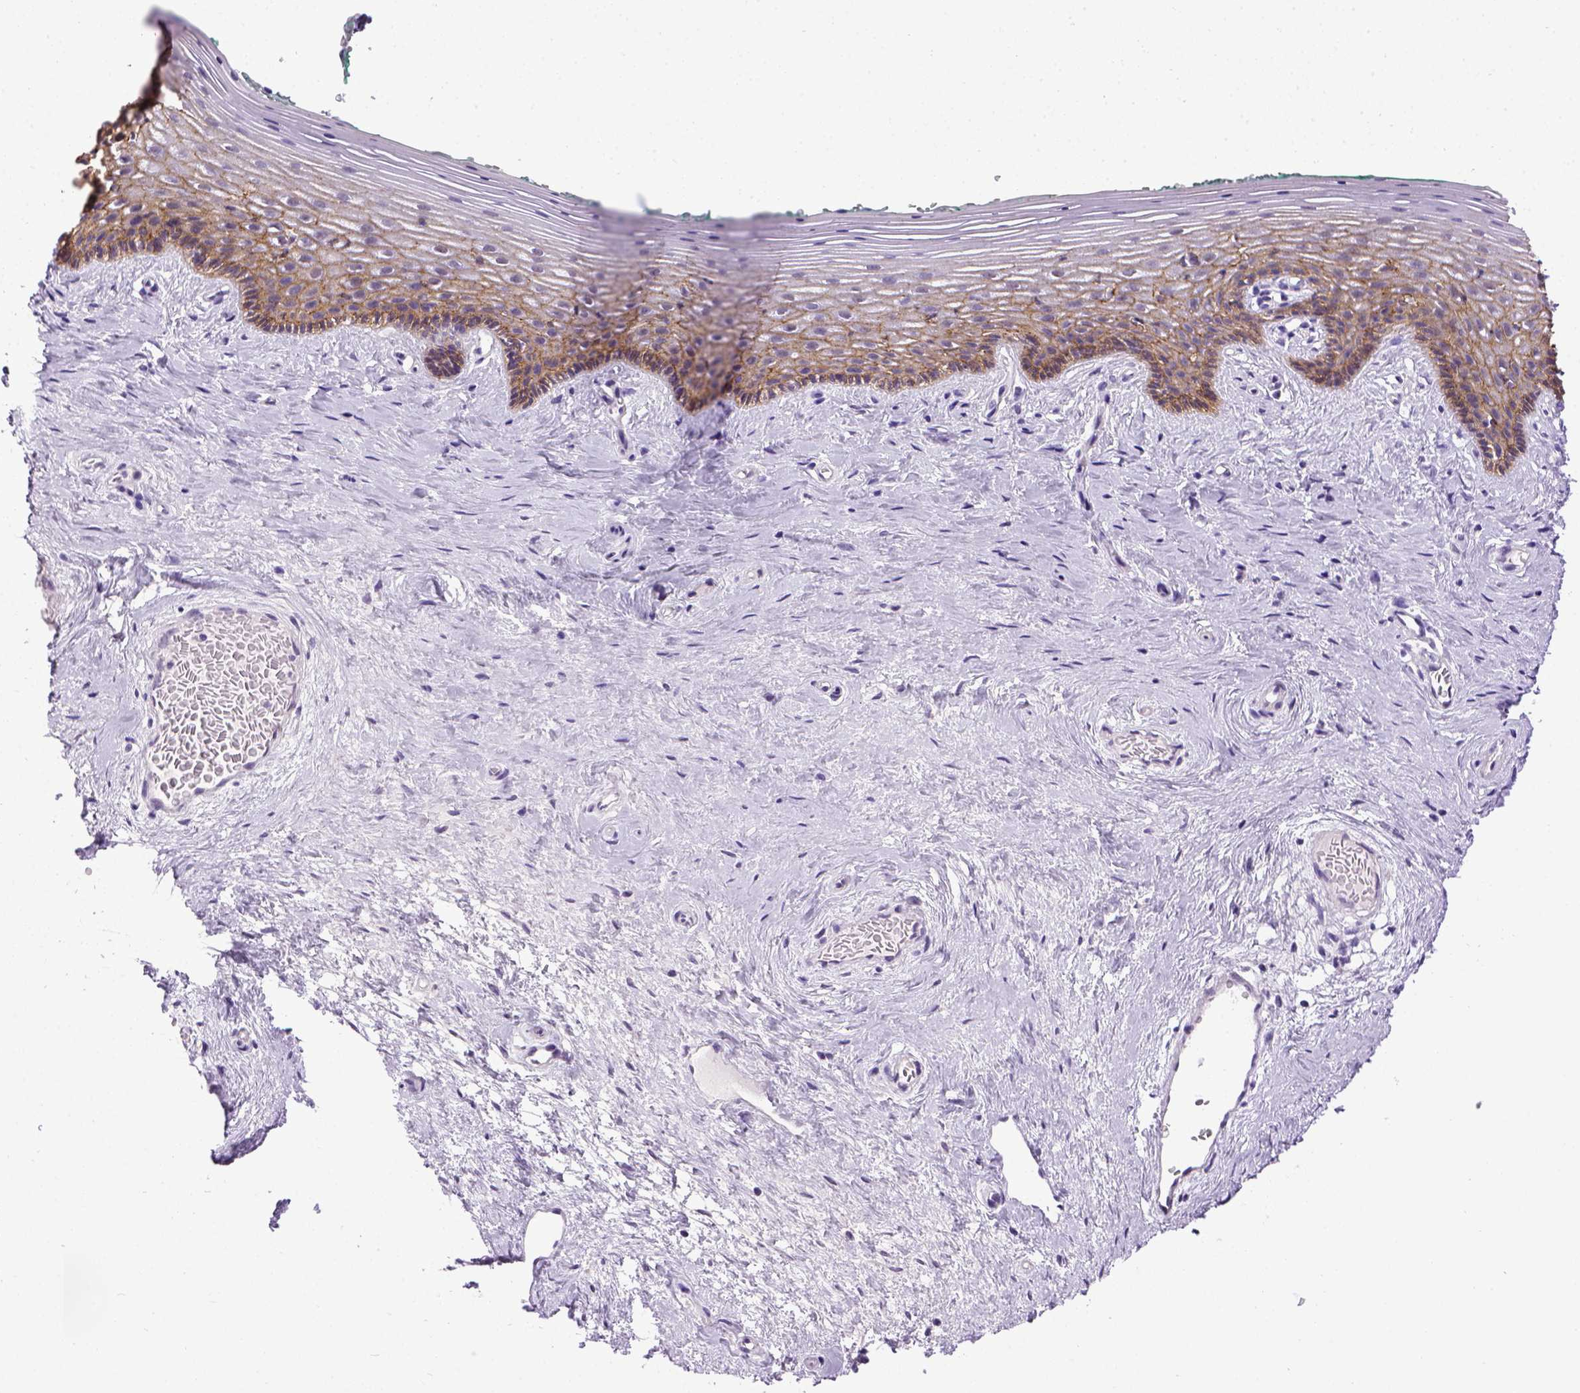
{"staining": {"intensity": "moderate", "quantity": "25%-75%", "location": "cytoplasmic/membranous"}, "tissue": "vagina", "cell_type": "Squamous epithelial cells", "image_type": "normal", "snomed": [{"axis": "morphology", "description": "Normal tissue, NOS"}, {"axis": "topography", "description": "Vagina"}], "caption": "A brown stain shows moderate cytoplasmic/membranous expression of a protein in squamous epithelial cells of benign human vagina. The protein is shown in brown color, while the nuclei are stained blue.", "gene": "CDH1", "patient": {"sex": "female", "age": 45}}